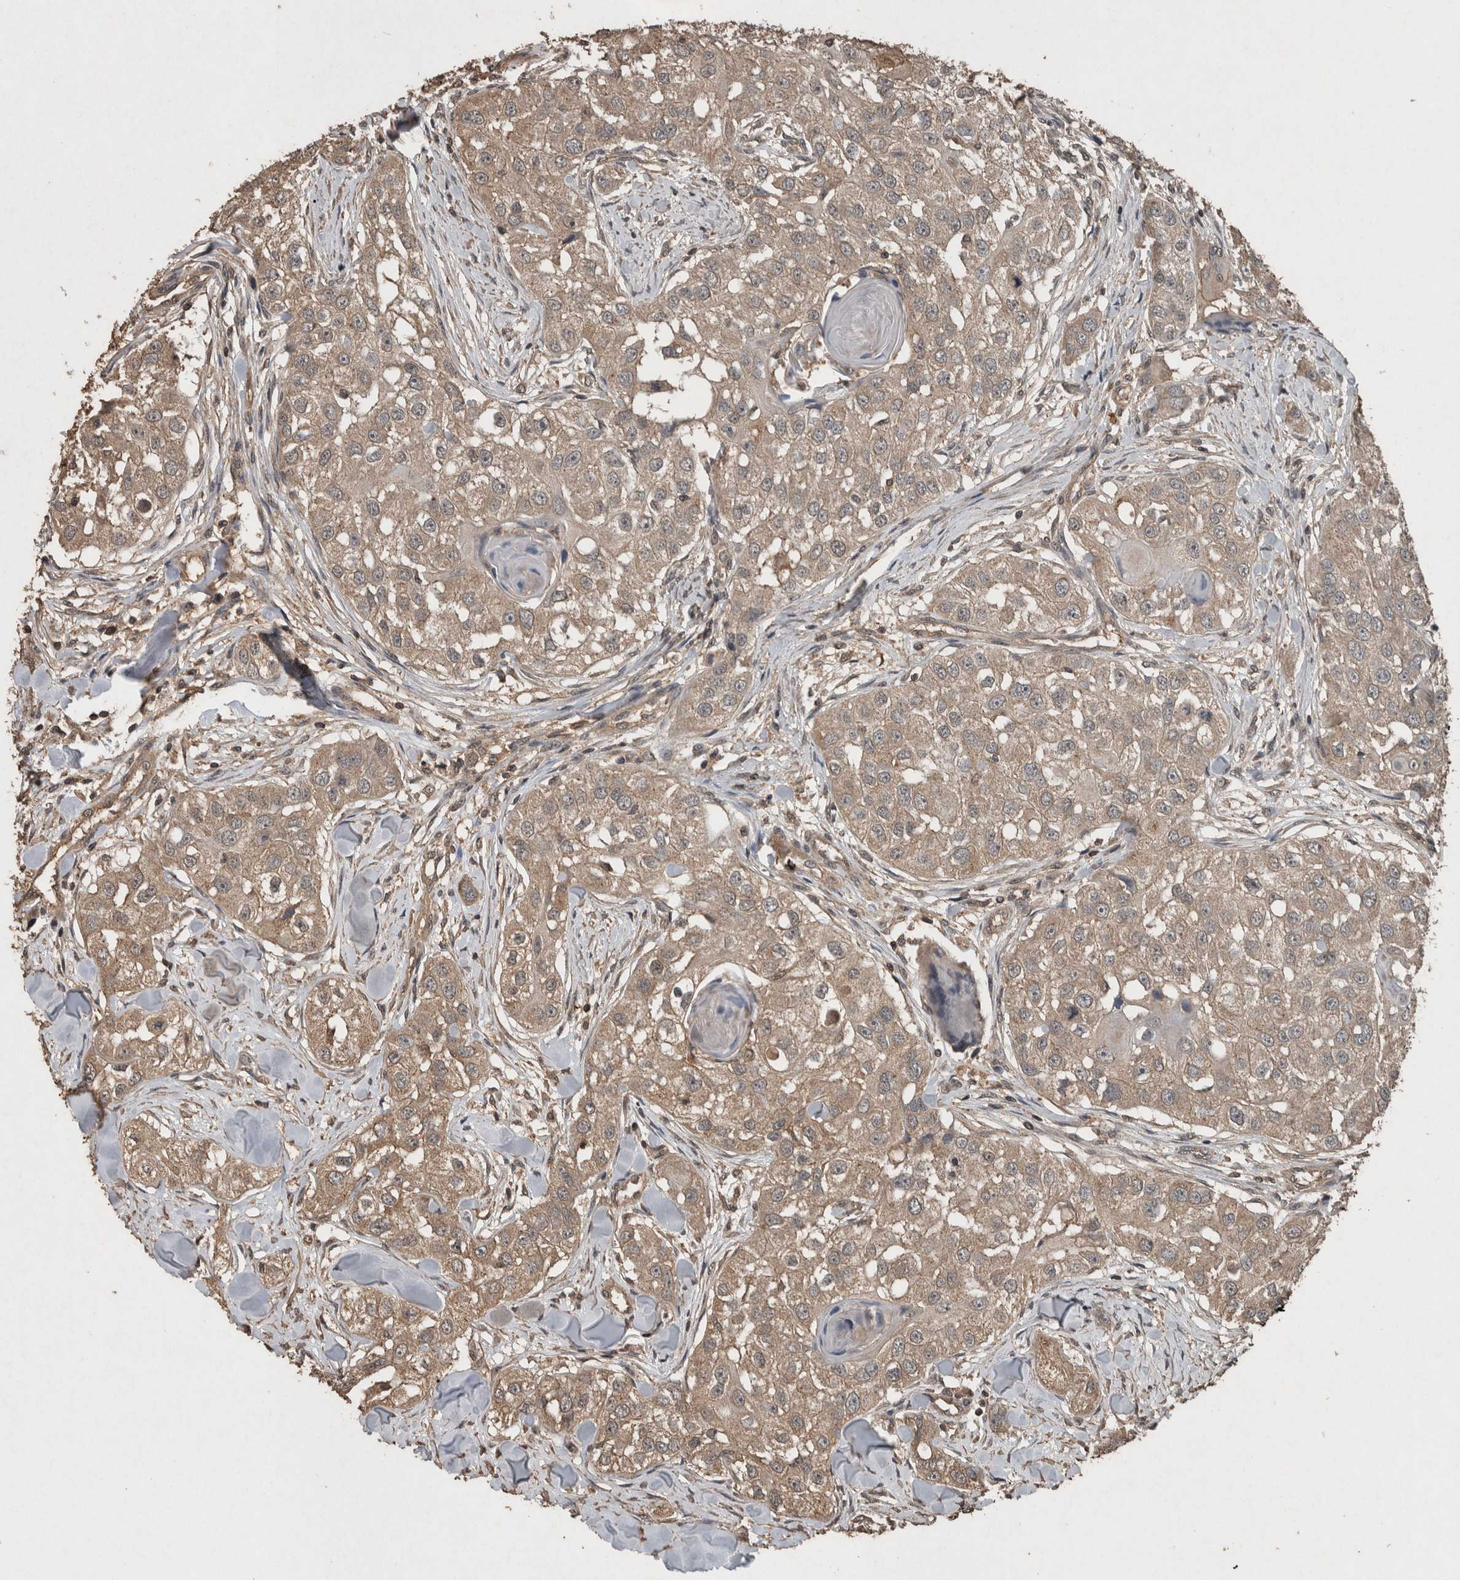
{"staining": {"intensity": "moderate", "quantity": ">75%", "location": "cytoplasmic/membranous"}, "tissue": "head and neck cancer", "cell_type": "Tumor cells", "image_type": "cancer", "snomed": [{"axis": "morphology", "description": "Normal tissue, NOS"}, {"axis": "morphology", "description": "Squamous cell carcinoma, NOS"}, {"axis": "topography", "description": "Skeletal muscle"}, {"axis": "topography", "description": "Head-Neck"}], "caption": "High-power microscopy captured an immunohistochemistry photomicrograph of squamous cell carcinoma (head and neck), revealing moderate cytoplasmic/membranous staining in about >75% of tumor cells.", "gene": "FGFRL1", "patient": {"sex": "male", "age": 51}}